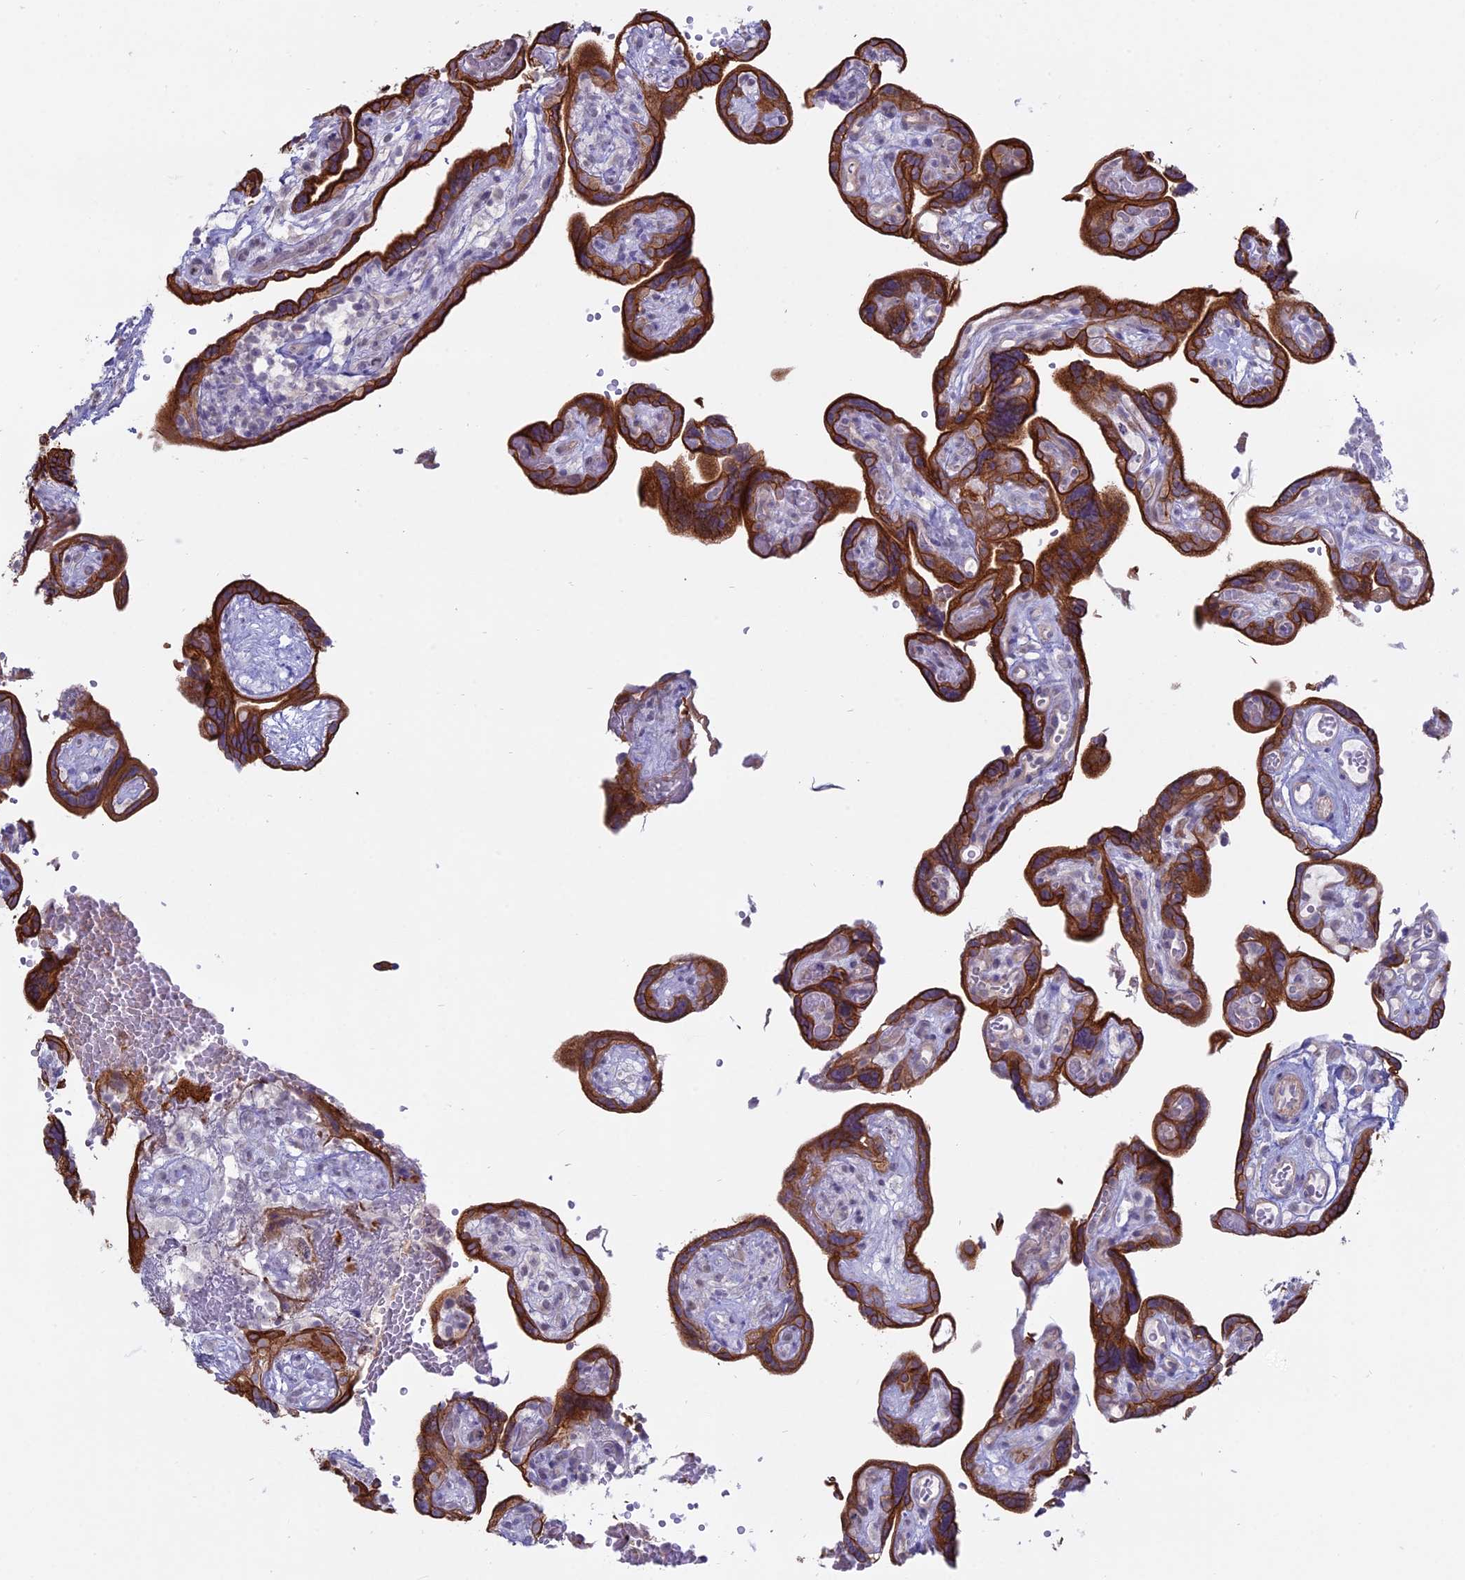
{"staining": {"intensity": "strong", "quantity": "<25%", "location": "cytoplasmic/membranous"}, "tissue": "placenta", "cell_type": "Decidual cells", "image_type": "normal", "snomed": [{"axis": "morphology", "description": "Normal tissue, NOS"}, {"axis": "topography", "description": "Placenta"}], "caption": "A medium amount of strong cytoplasmic/membranous positivity is present in approximately <25% of decidual cells in unremarkable placenta. (Brightfield microscopy of DAB IHC at high magnification).", "gene": "MYO5B", "patient": {"sex": "female", "age": 30}}